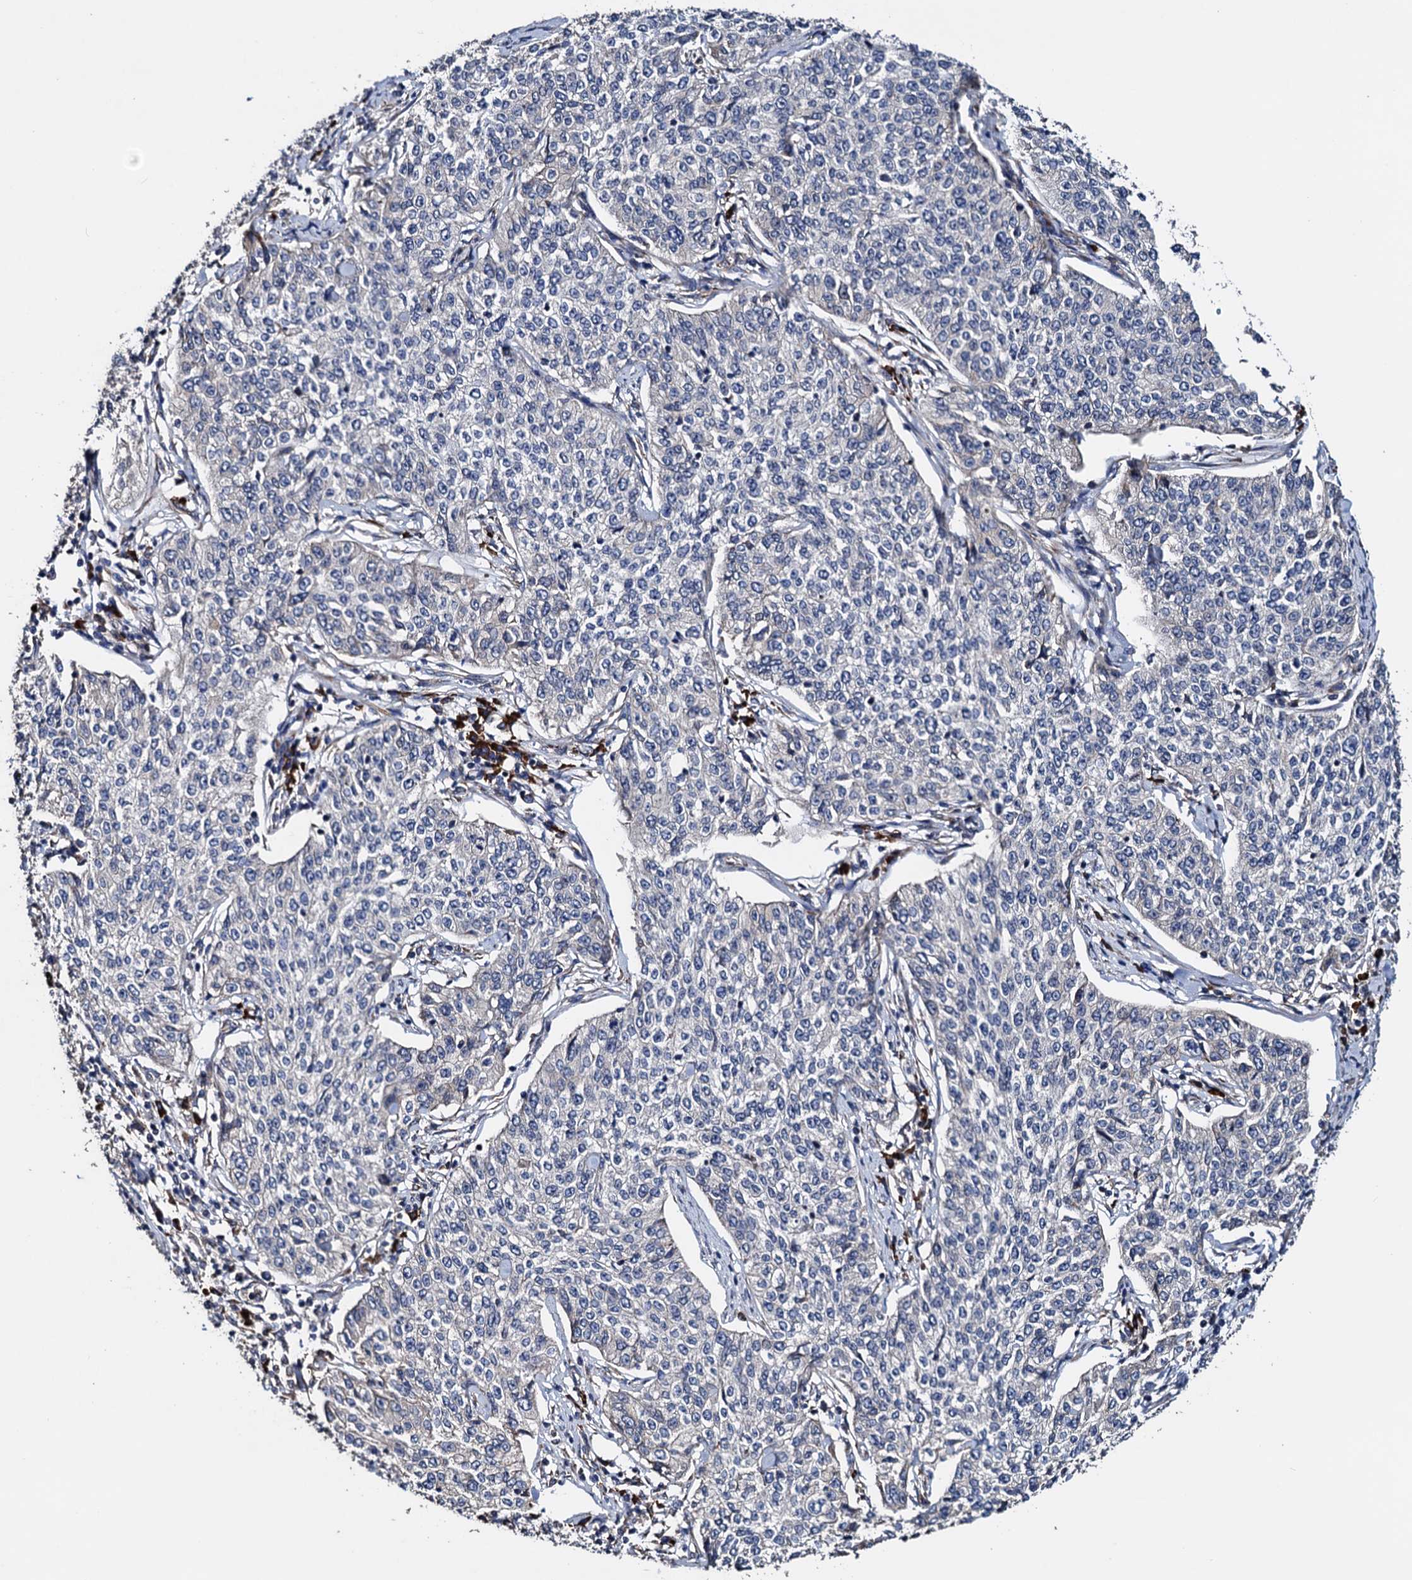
{"staining": {"intensity": "negative", "quantity": "none", "location": "none"}, "tissue": "cervical cancer", "cell_type": "Tumor cells", "image_type": "cancer", "snomed": [{"axis": "morphology", "description": "Squamous cell carcinoma, NOS"}, {"axis": "topography", "description": "Cervix"}], "caption": "Tumor cells are negative for protein expression in human cervical cancer (squamous cell carcinoma). (DAB (3,3'-diaminobenzidine) IHC visualized using brightfield microscopy, high magnification).", "gene": "AKAP11", "patient": {"sex": "female", "age": 35}}